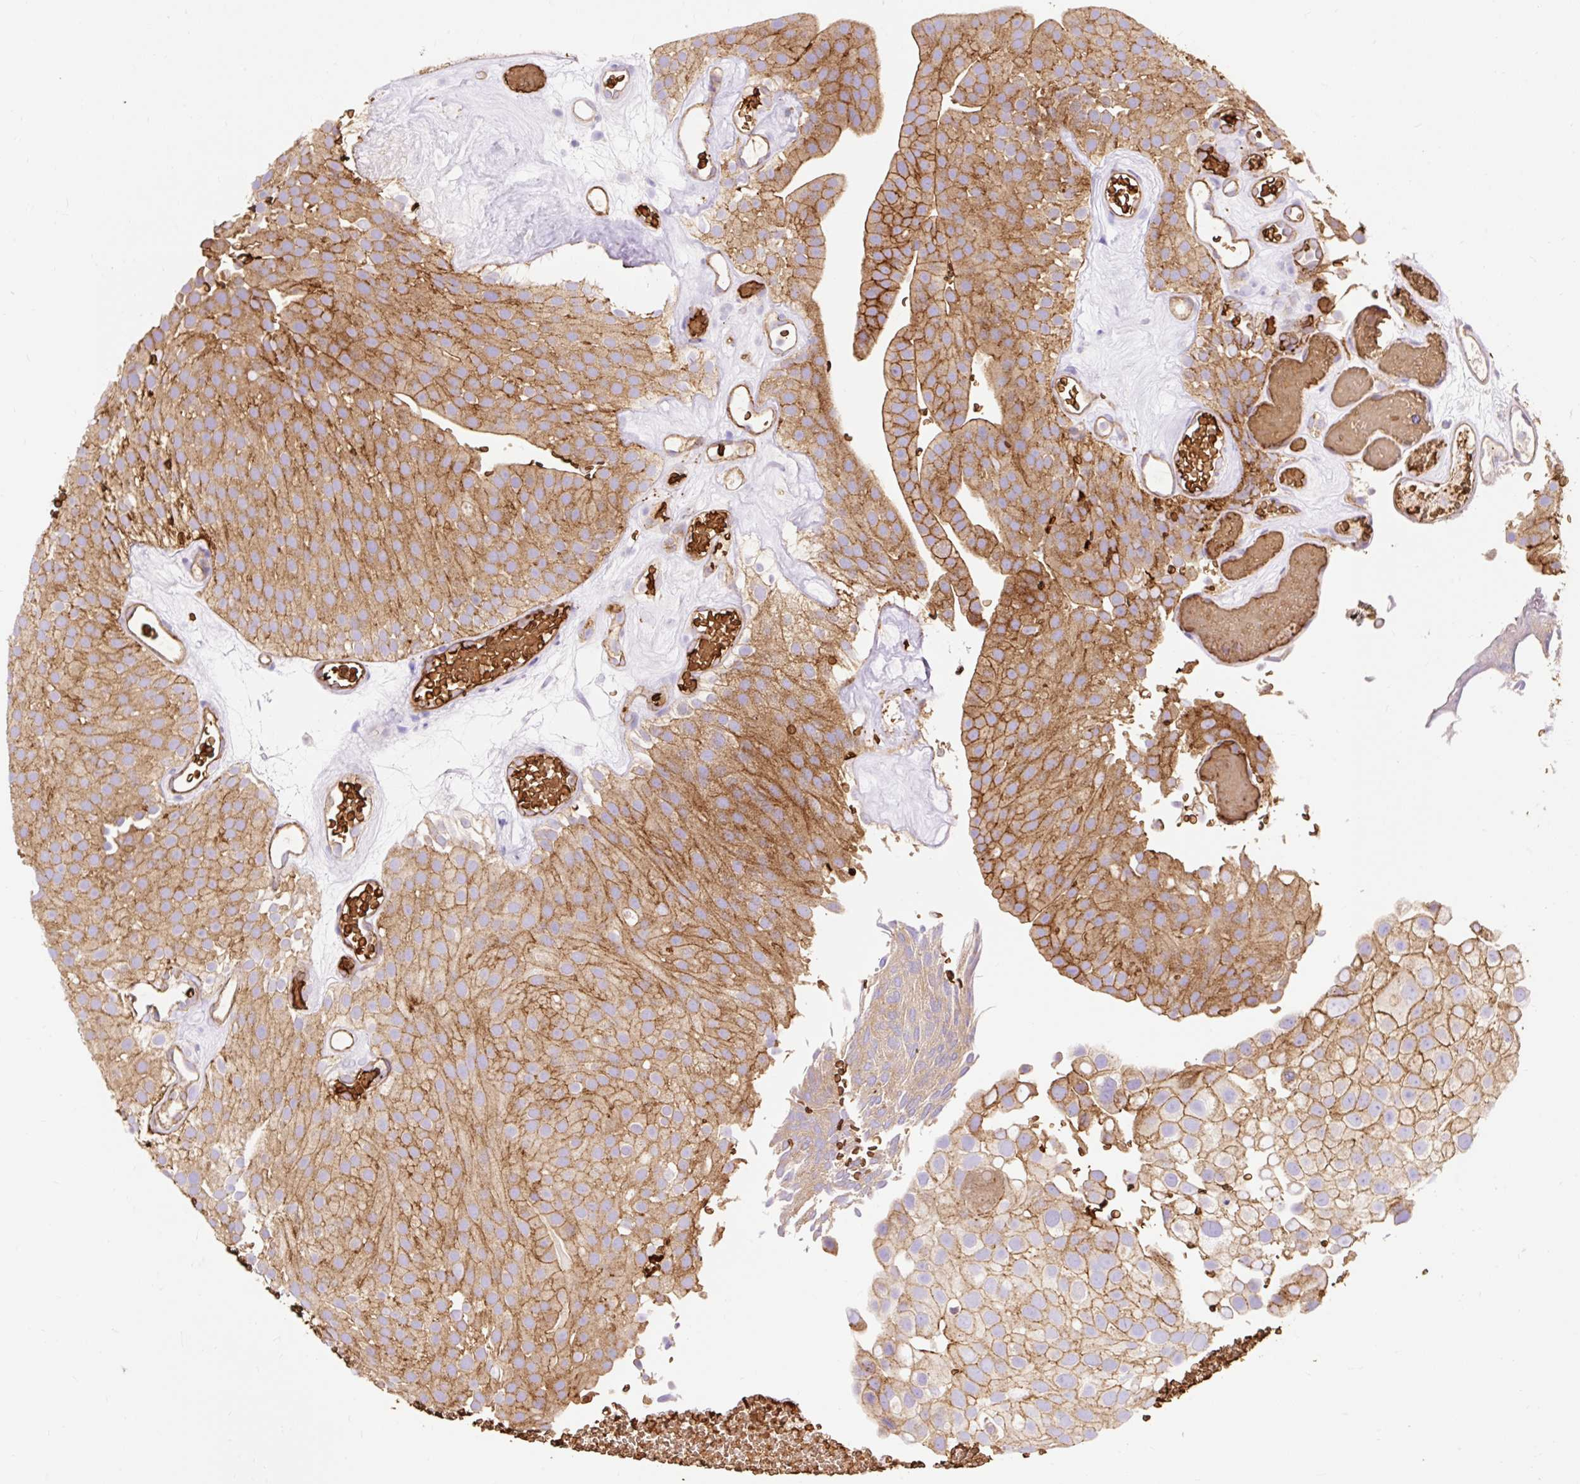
{"staining": {"intensity": "moderate", "quantity": ">75%", "location": "cytoplasmic/membranous"}, "tissue": "urothelial cancer", "cell_type": "Tumor cells", "image_type": "cancer", "snomed": [{"axis": "morphology", "description": "Urothelial carcinoma, Low grade"}, {"axis": "topography", "description": "Urinary bladder"}], "caption": "Human low-grade urothelial carcinoma stained with a protein marker demonstrates moderate staining in tumor cells.", "gene": "HIP1R", "patient": {"sex": "male", "age": 78}}